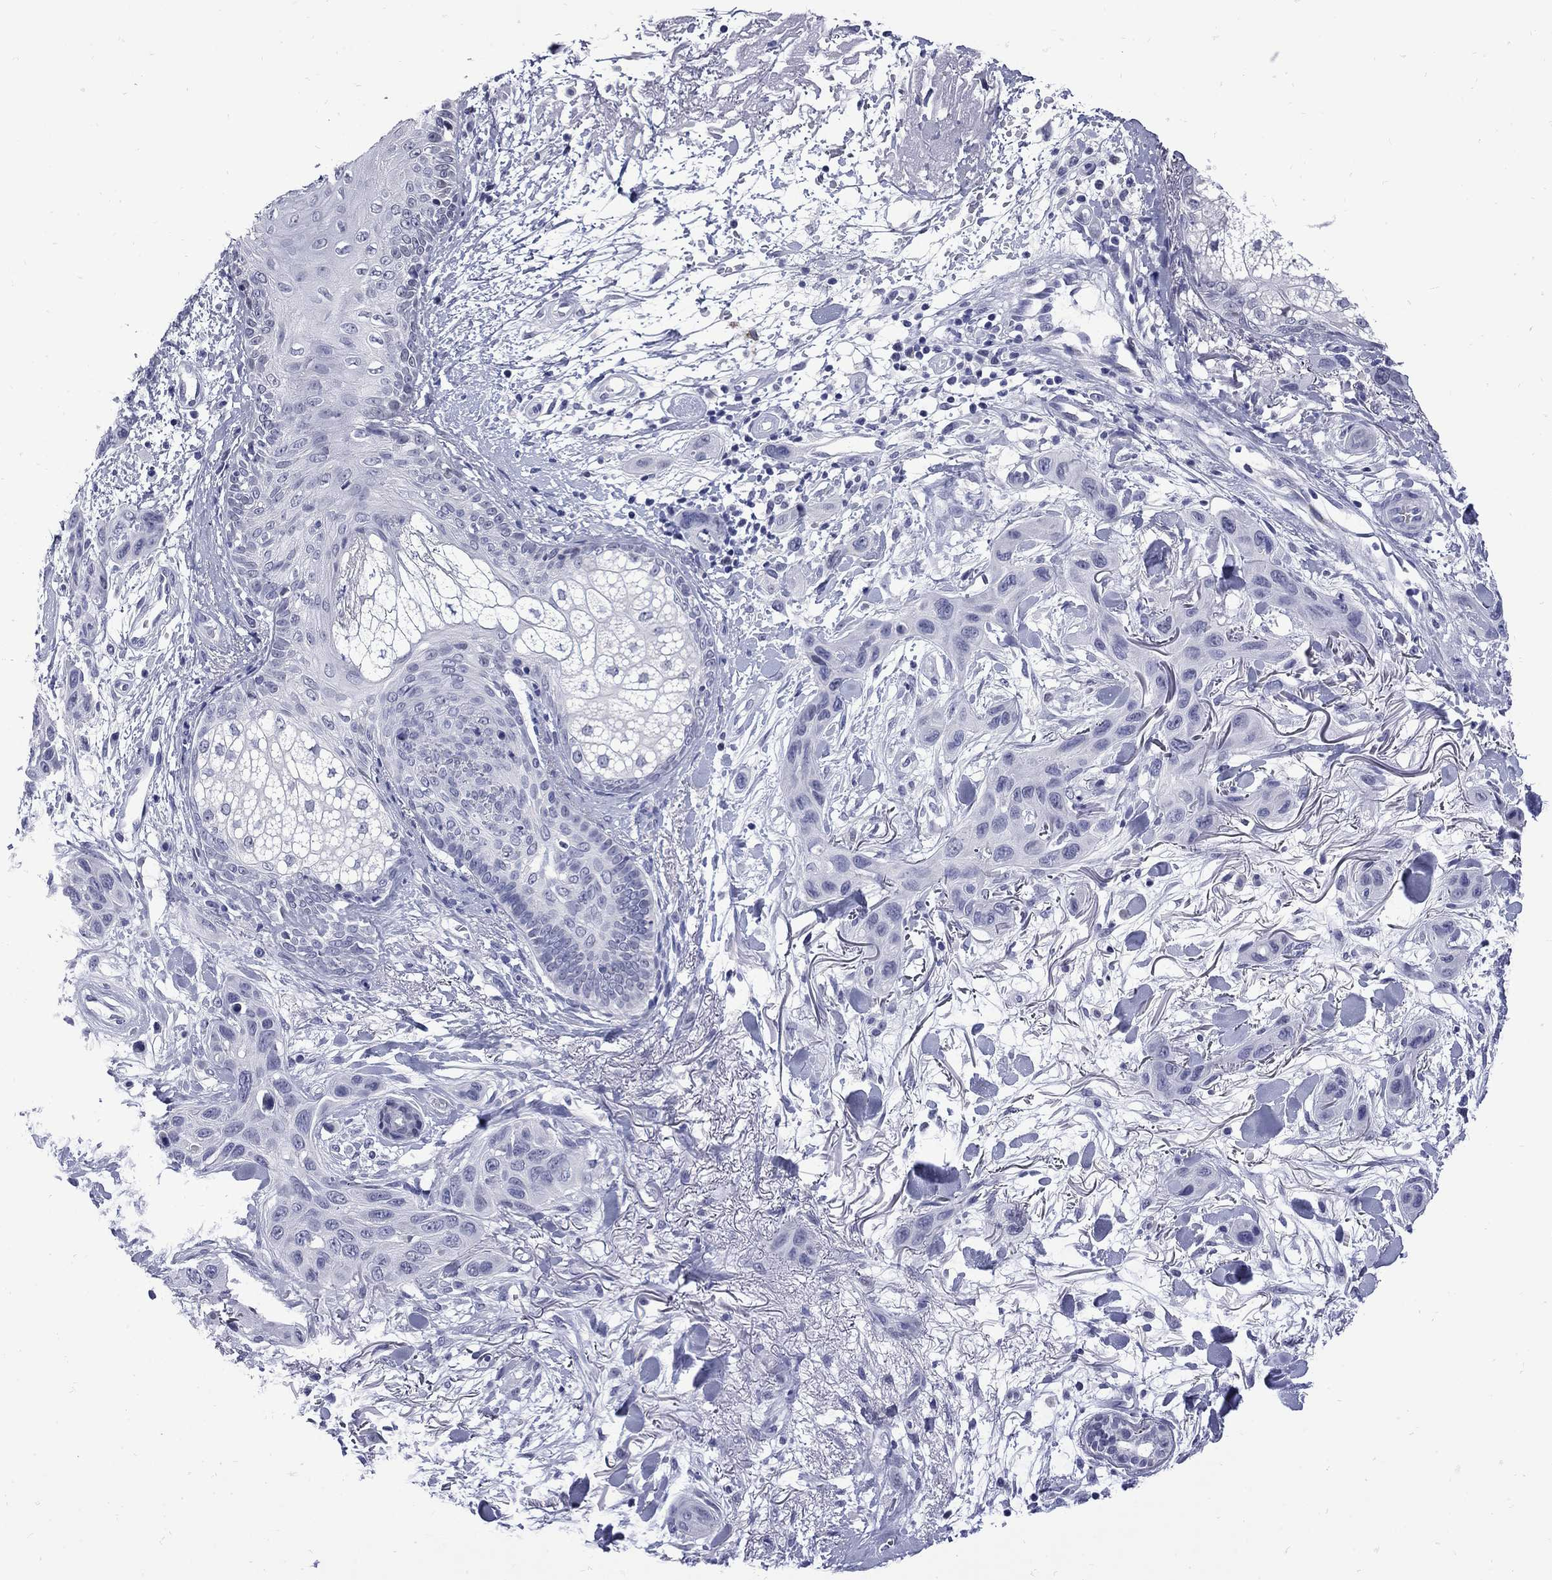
{"staining": {"intensity": "negative", "quantity": "none", "location": "none"}, "tissue": "skin cancer", "cell_type": "Tumor cells", "image_type": "cancer", "snomed": [{"axis": "morphology", "description": "Squamous cell carcinoma, NOS"}, {"axis": "topography", "description": "Skin"}], "caption": "Skin squamous cell carcinoma was stained to show a protein in brown. There is no significant positivity in tumor cells. Nuclei are stained in blue.", "gene": "MGARP", "patient": {"sex": "male", "age": 78}}